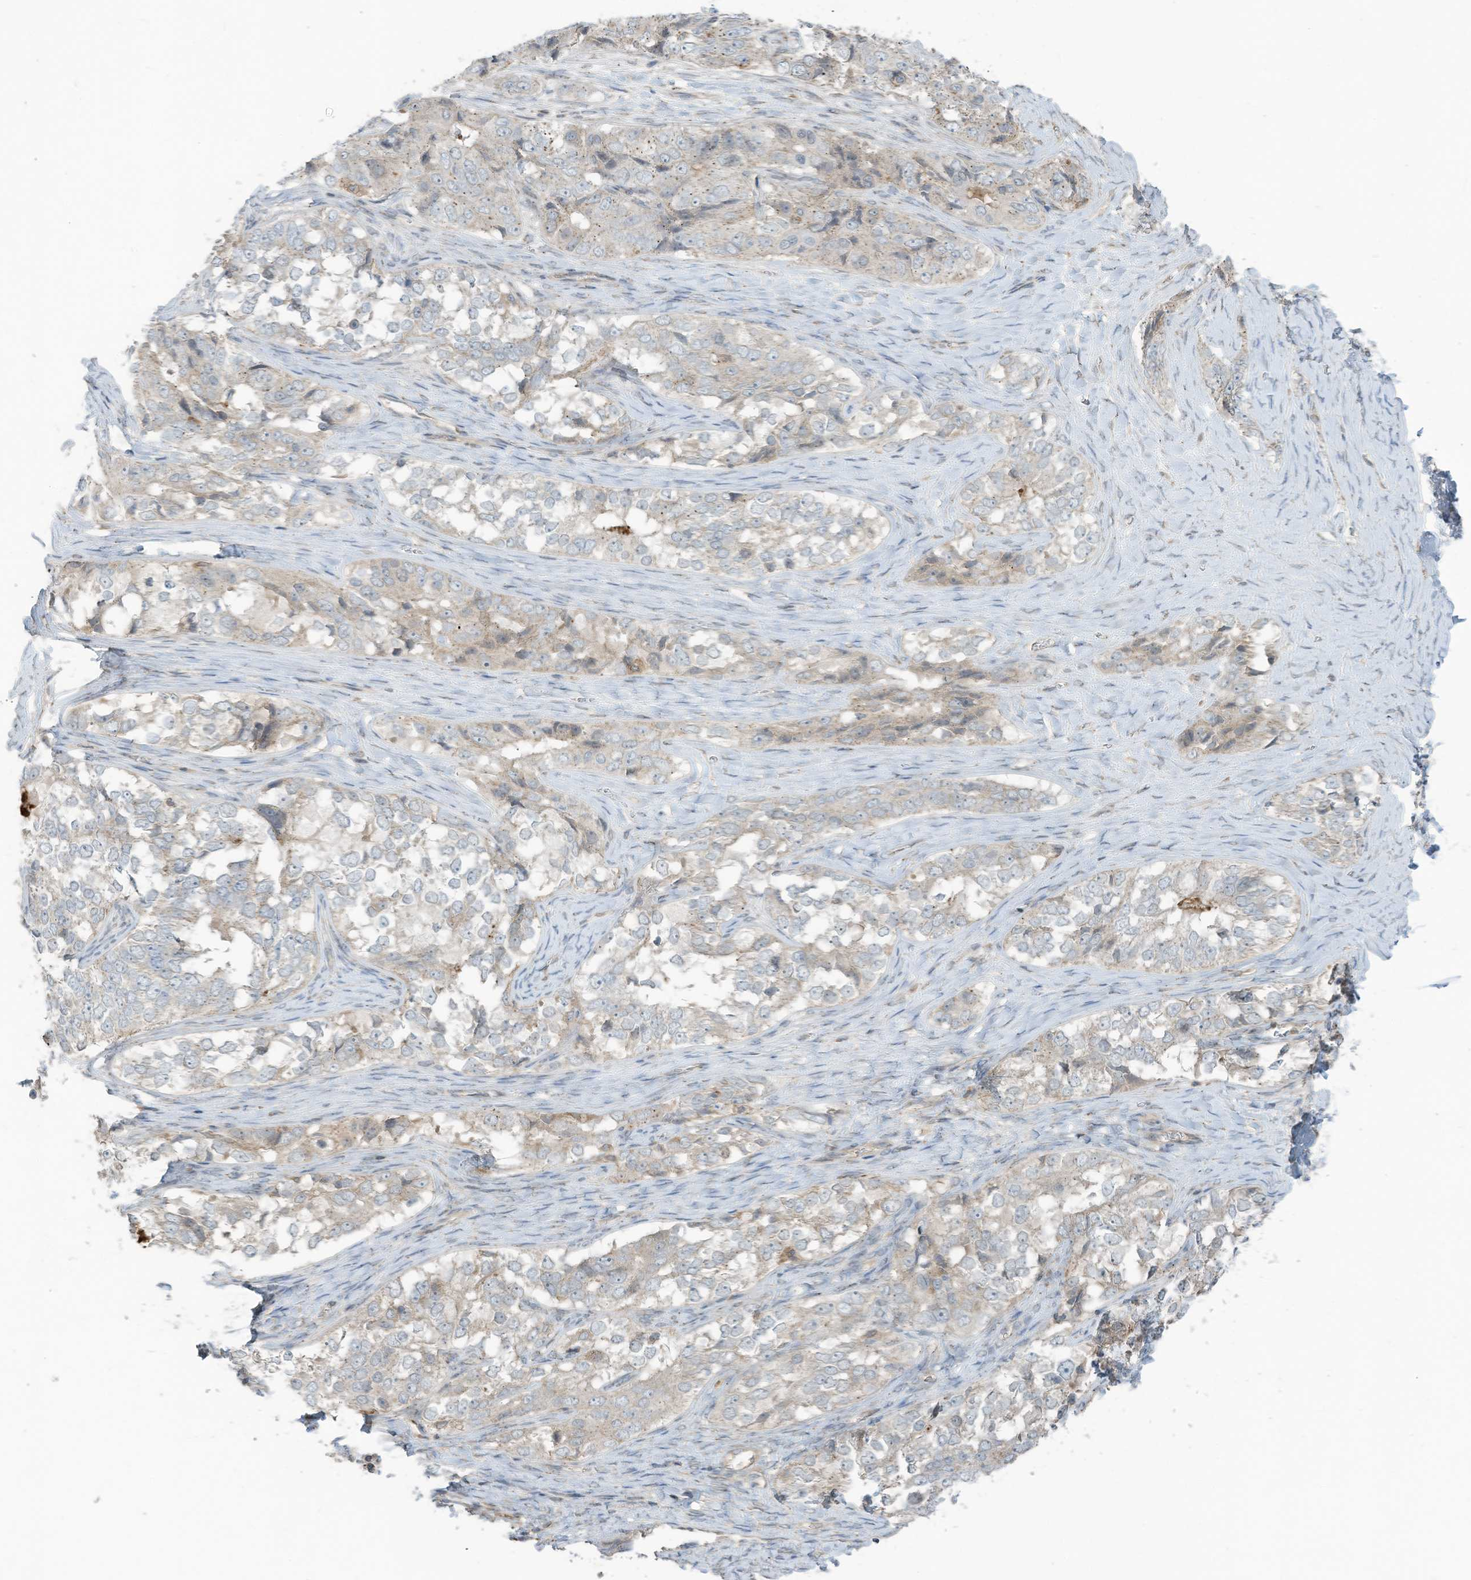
{"staining": {"intensity": "negative", "quantity": "none", "location": "none"}, "tissue": "ovarian cancer", "cell_type": "Tumor cells", "image_type": "cancer", "snomed": [{"axis": "morphology", "description": "Carcinoma, endometroid"}, {"axis": "topography", "description": "Ovary"}], "caption": "Tumor cells show no significant protein staining in ovarian cancer. (DAB immunohistochemistry (IHC), high magnification).", "gene": "PARVG", "patient": {"sex": "female", "age": 51}}